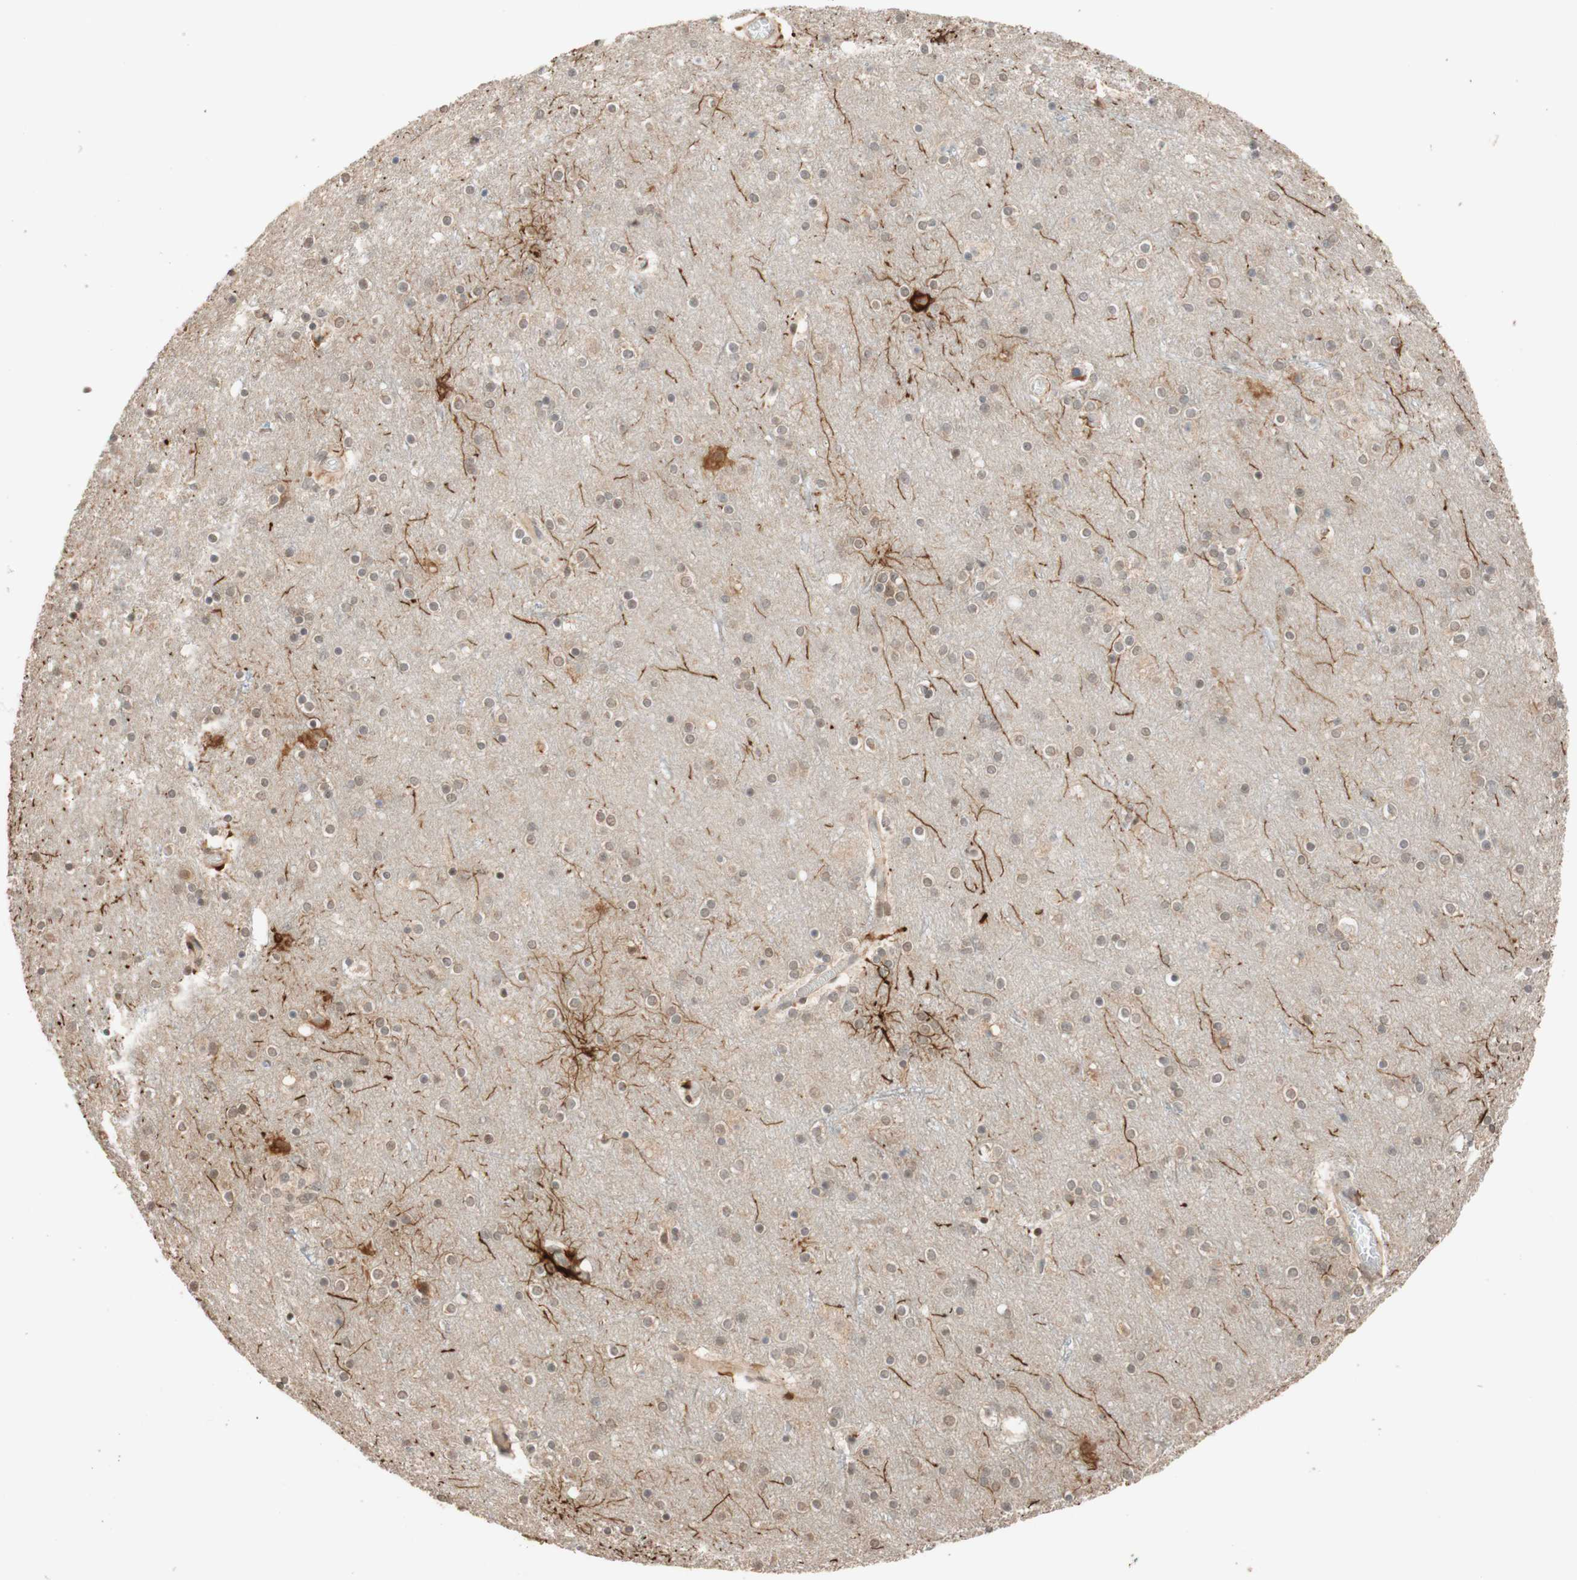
{"staining": {"intensity": "negative", "quantity": "none", "location": "none"}, "tissue": "cerebral cortex", "cell_type": "Endothelial cells", "image_type": "normal", "snomed": [{"axis": "morphology", "description": "Normal tissue, NOS"}, {"axis": "topography", "description": "Cerebral cortex"}], "caption": "Cerebral cortex was stained to show a protein in brown. There is no significant expression in endothelial cells. Nuclei are stained in blue.", "gene": "CCNC", "patient": {"sex": "female", "age": 54}}